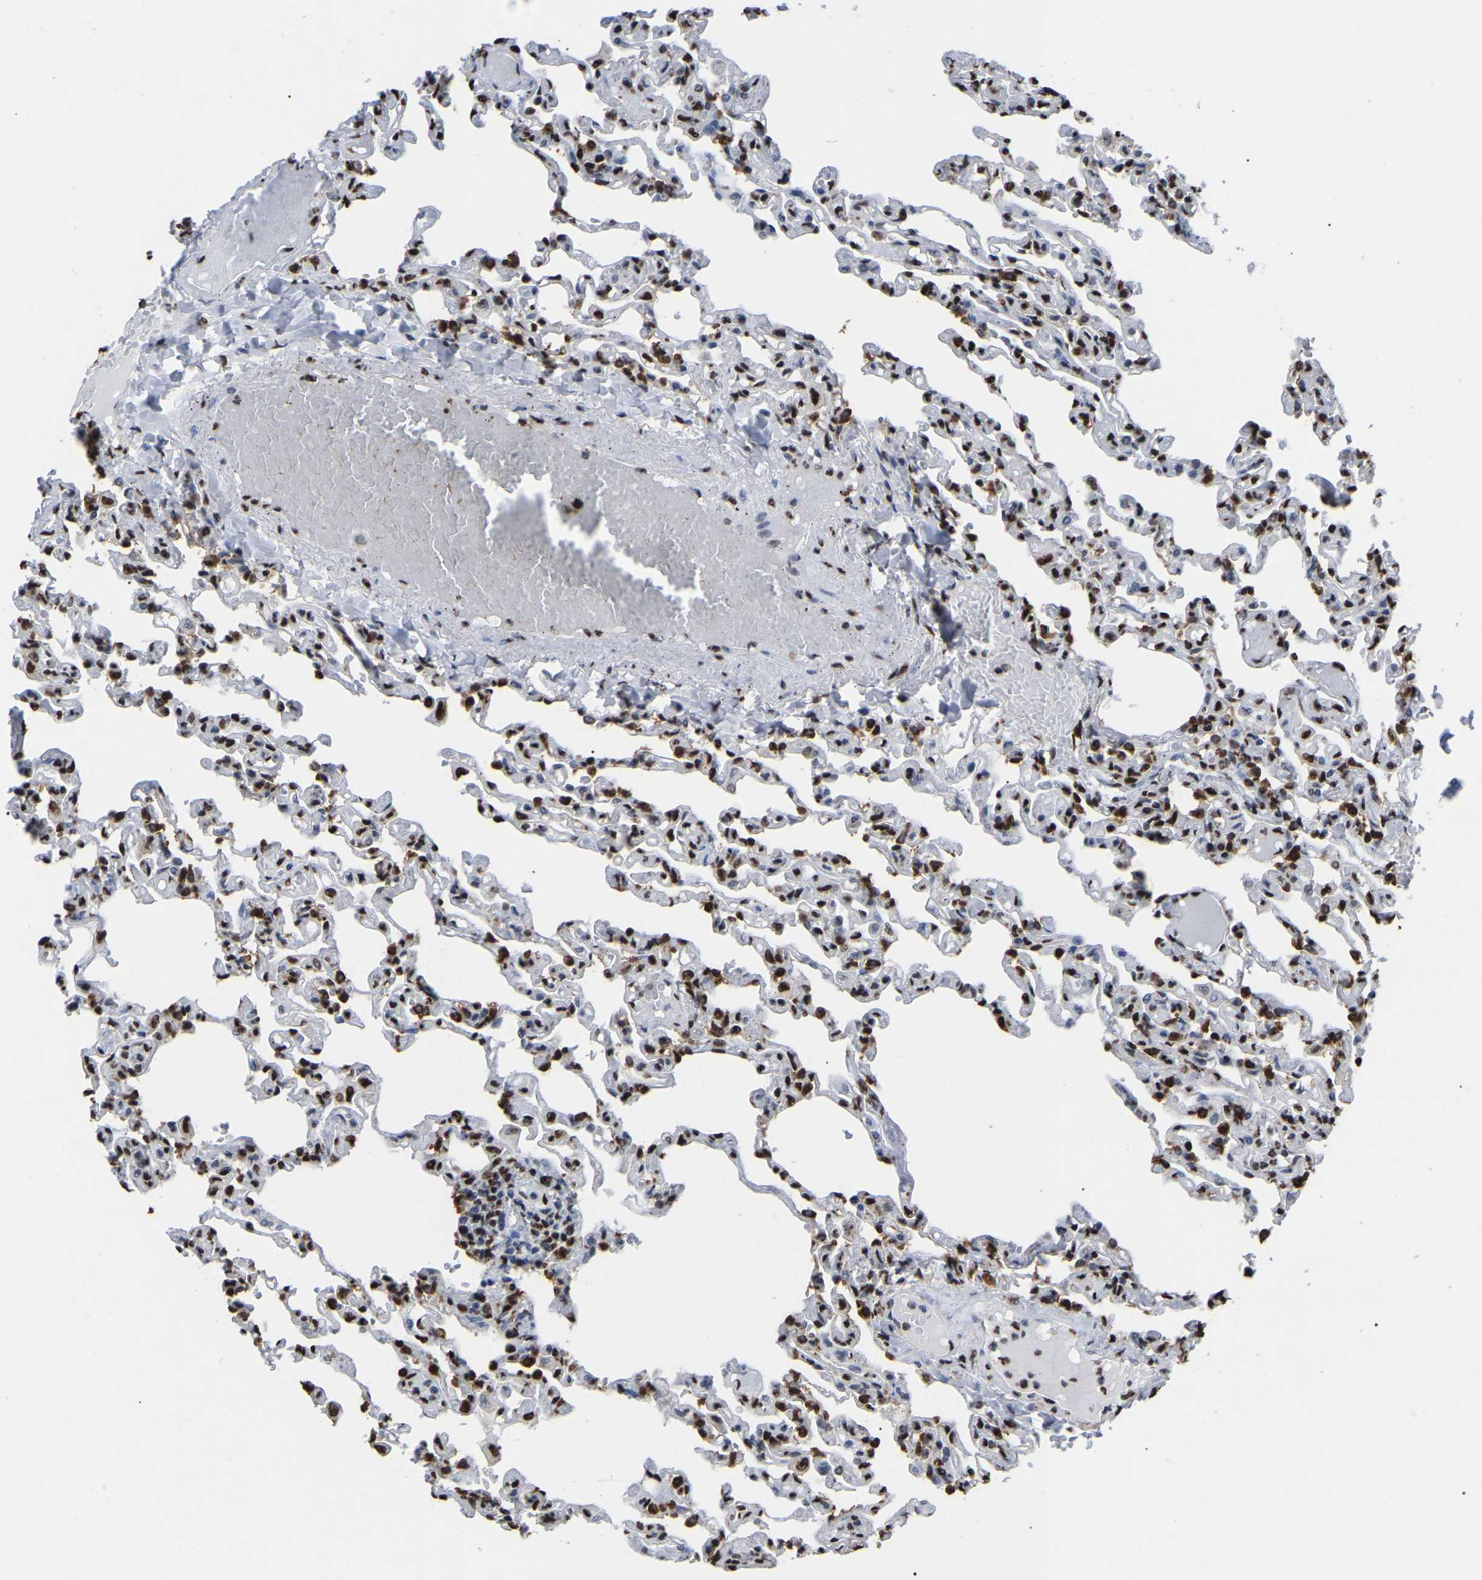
{"staining": {"intensity": "moderate", "quantity": ">75%", "location": "nuclear"}, "tissue": "lung", "cell_type": "Alveolar cells", "image_type": "normal", "snomed": [{"axis": "morphology", "description": "Normal tissue, NOS"}, {"axis": "topography", "description": "Lung"}], "caption": "Immunohistochemistry image of normal lung: lung stained using immunohistochemistry exhibits medium levels of moderate protein expression localized specifically in the nuclear of alveolar cells, appearing as a nuclear brown color.", "gene": "RBL2", "patient": {"sex": "male", "age": 21}}